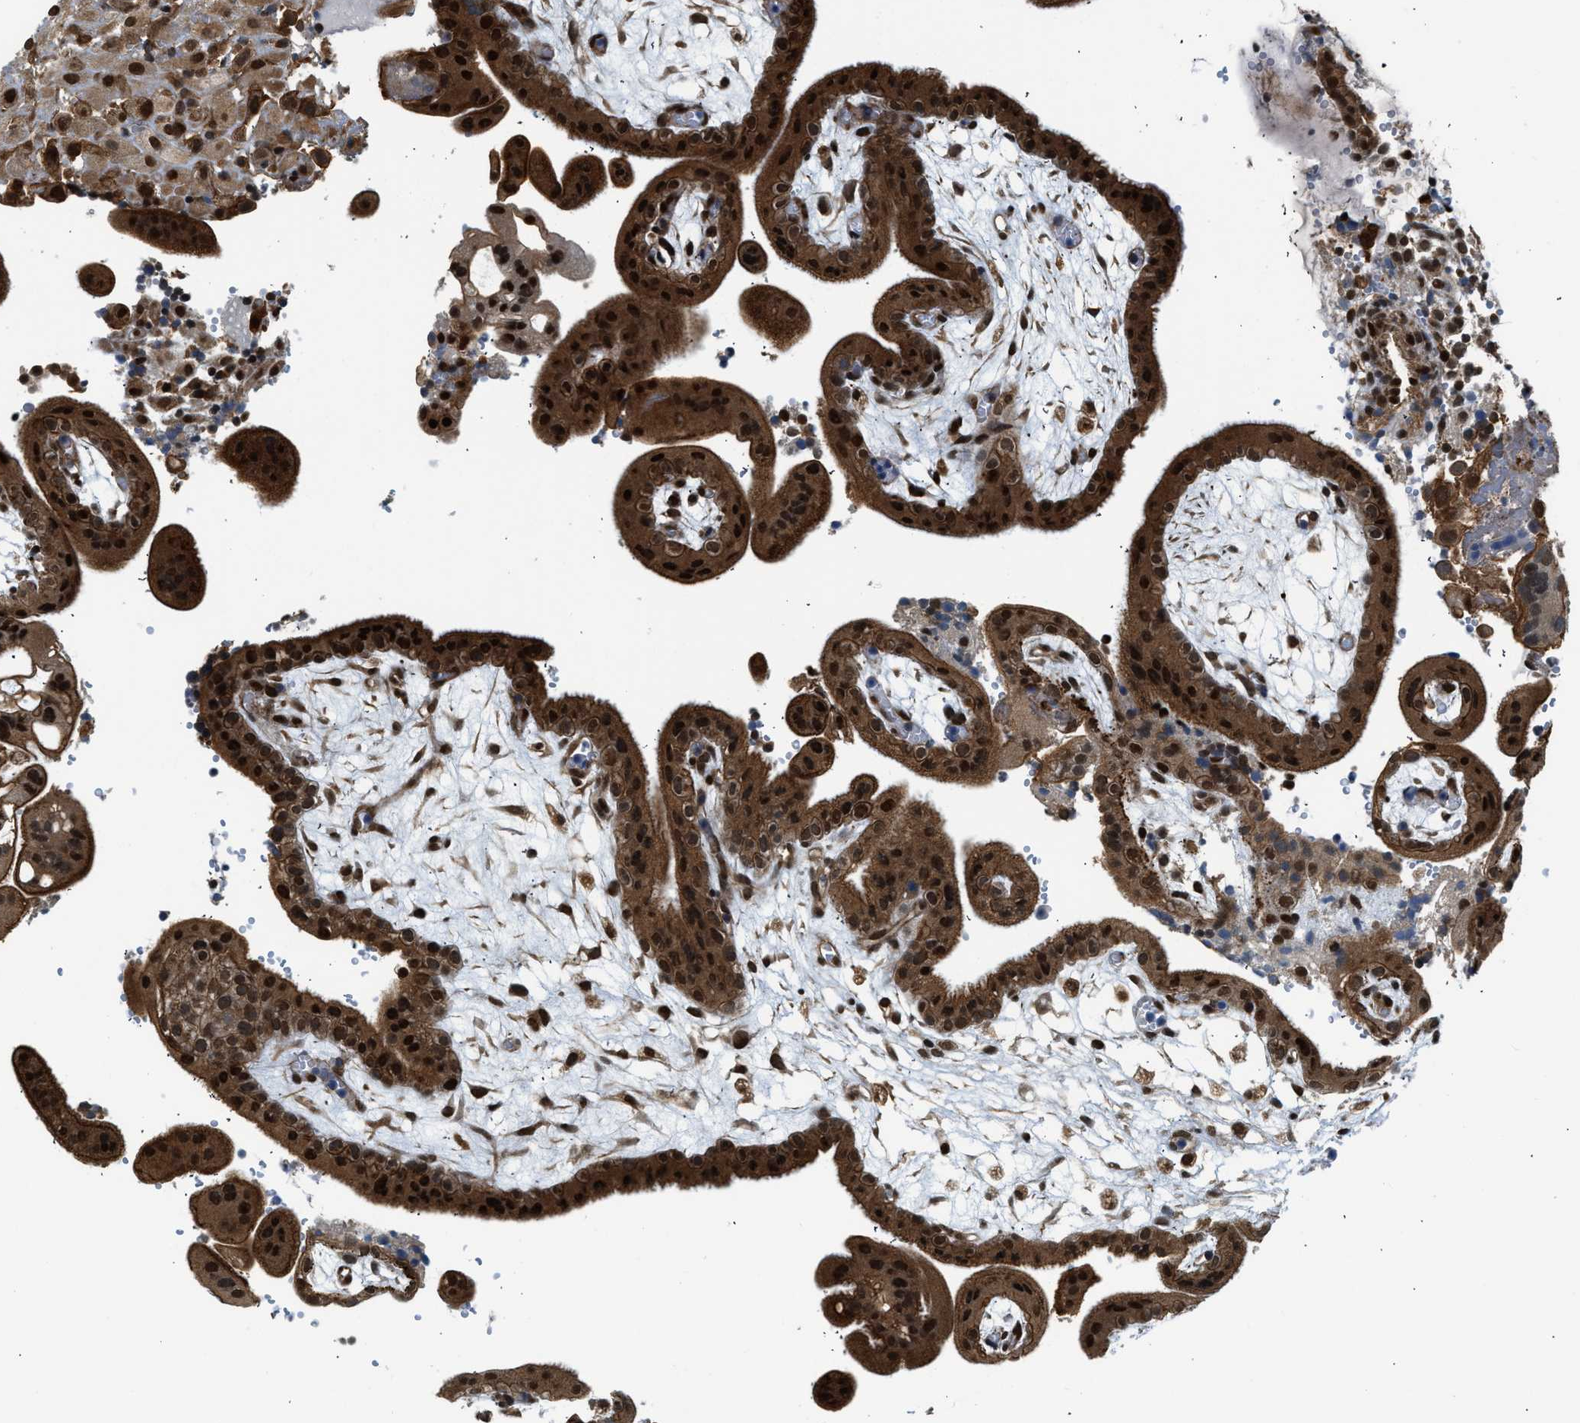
{"staining": {"intensity": "moderate", "quantity": ">75%", "location": "cytoplasmic/membranous,nuclear"}, "tissue": "placenta", "cell_type": "Decidual cells", "image_type": "normal", "snomed": [{"axis": "morphology", "description": "Normal tissue, NOS"}, {"axis": "topography", "description": "Placenta"}], "caption": "Protein staining of normal placenta exhibits moderate cytoplasmic/membranous,nuclear expression in approximately >75% of decidual cells. The protein of interest is stained brown, and the nuclei are stained in blue (DAB (3,3'-diaminobenzidine) IHC with brightfield microscopy, high magnification).", "gene": "RETREG3", "patient": {"sex": "female", "age": 18}}